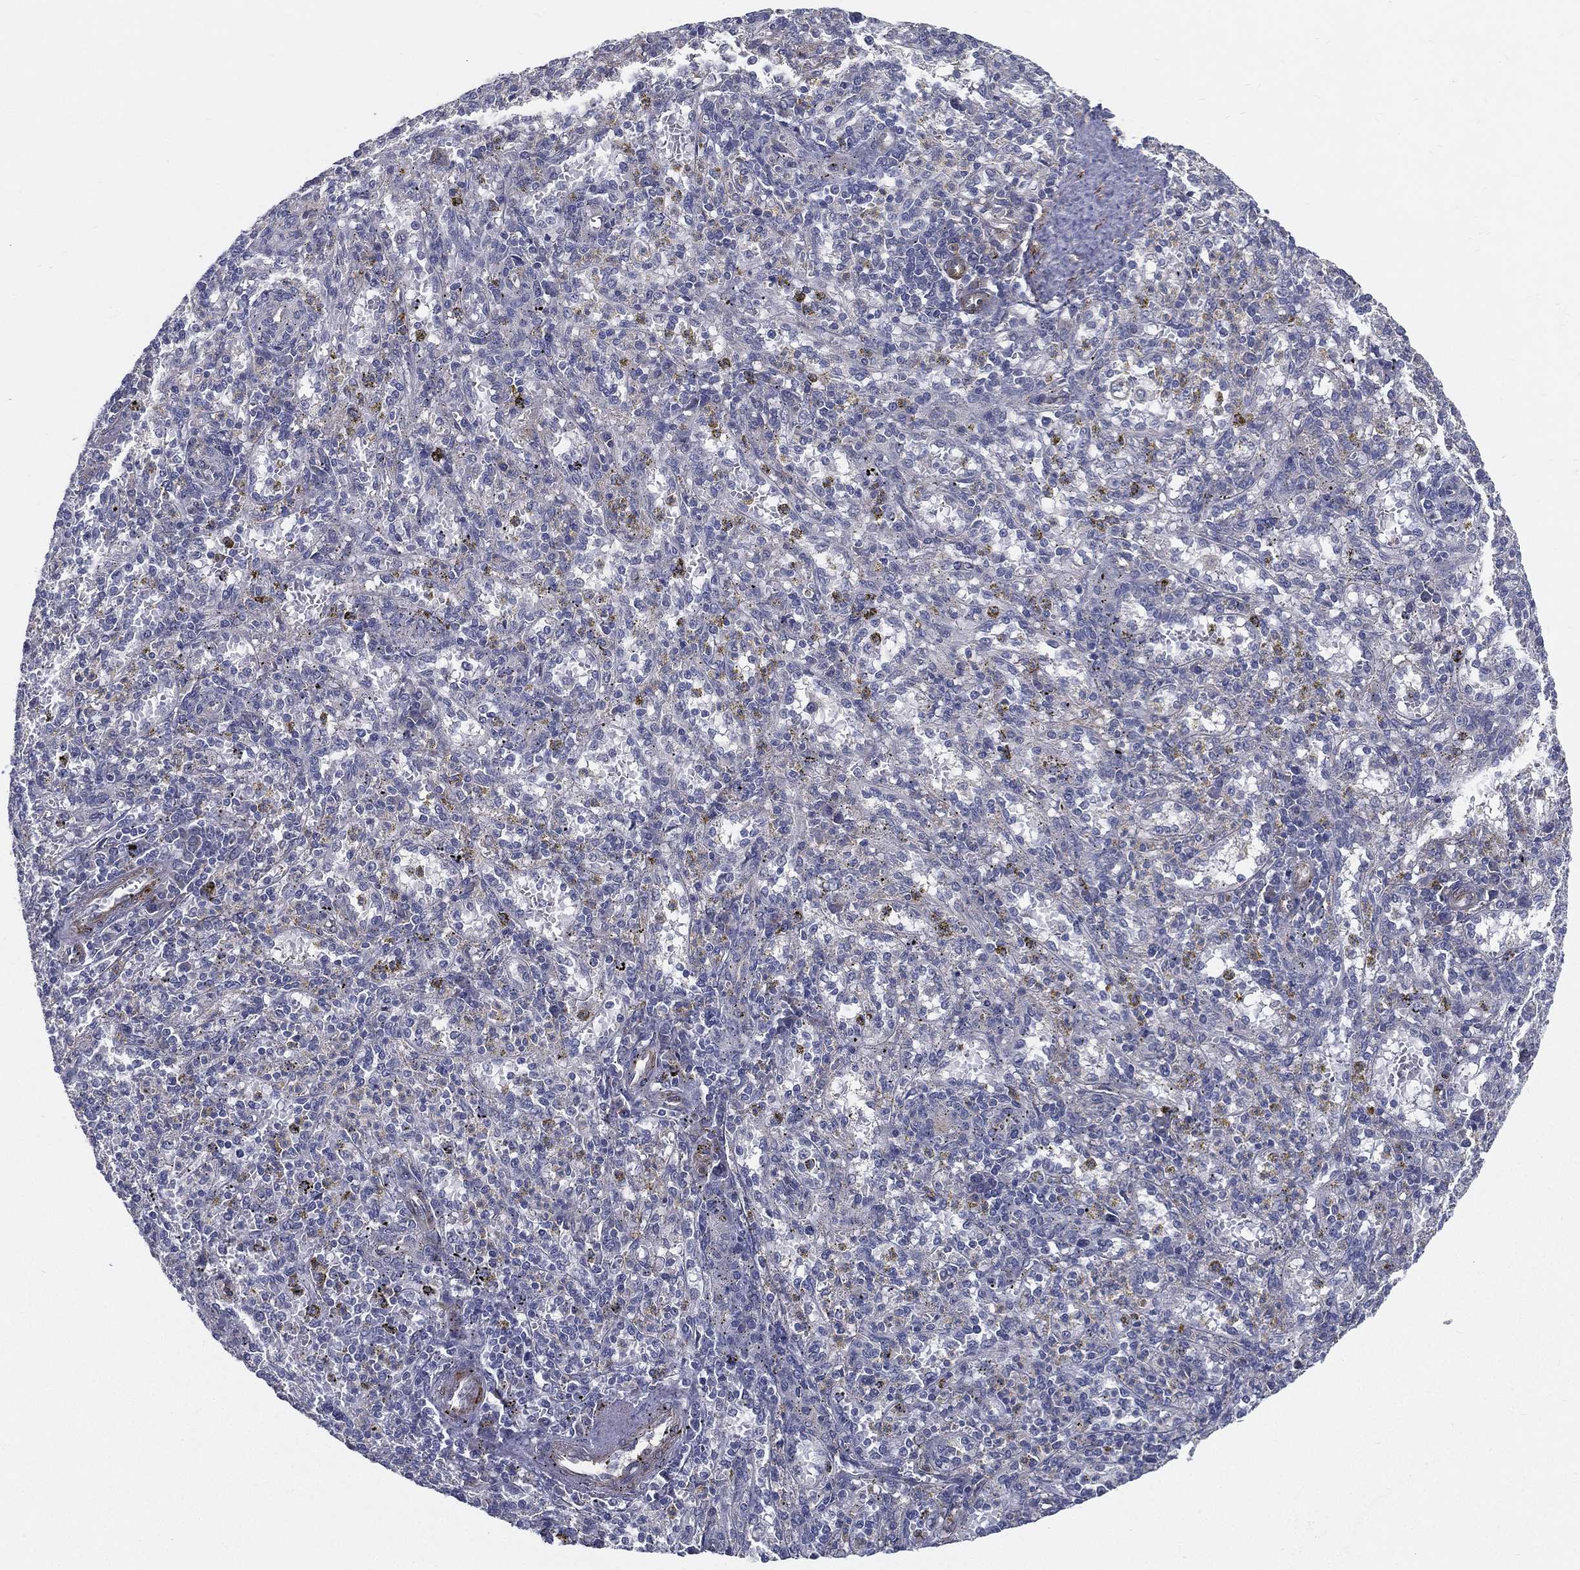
{"staining": {"intensity": "negative", "quantity": "none", "location": "none"}, "tissue": "spleen", "cell_type": "Cells in red pulp", "image_type": "normal", "snomed": [{"axis": "morphology", "description": "Normal tissue, NOS"}, {"axis": "topography", "description": "Spleen"}], "caption": "Benign spleen was stained to show a protein in brown. There is no significant positivity in cells in red pulp.", "gene": "LRRC56", "patient": {"sex": "male", "age": 60}}